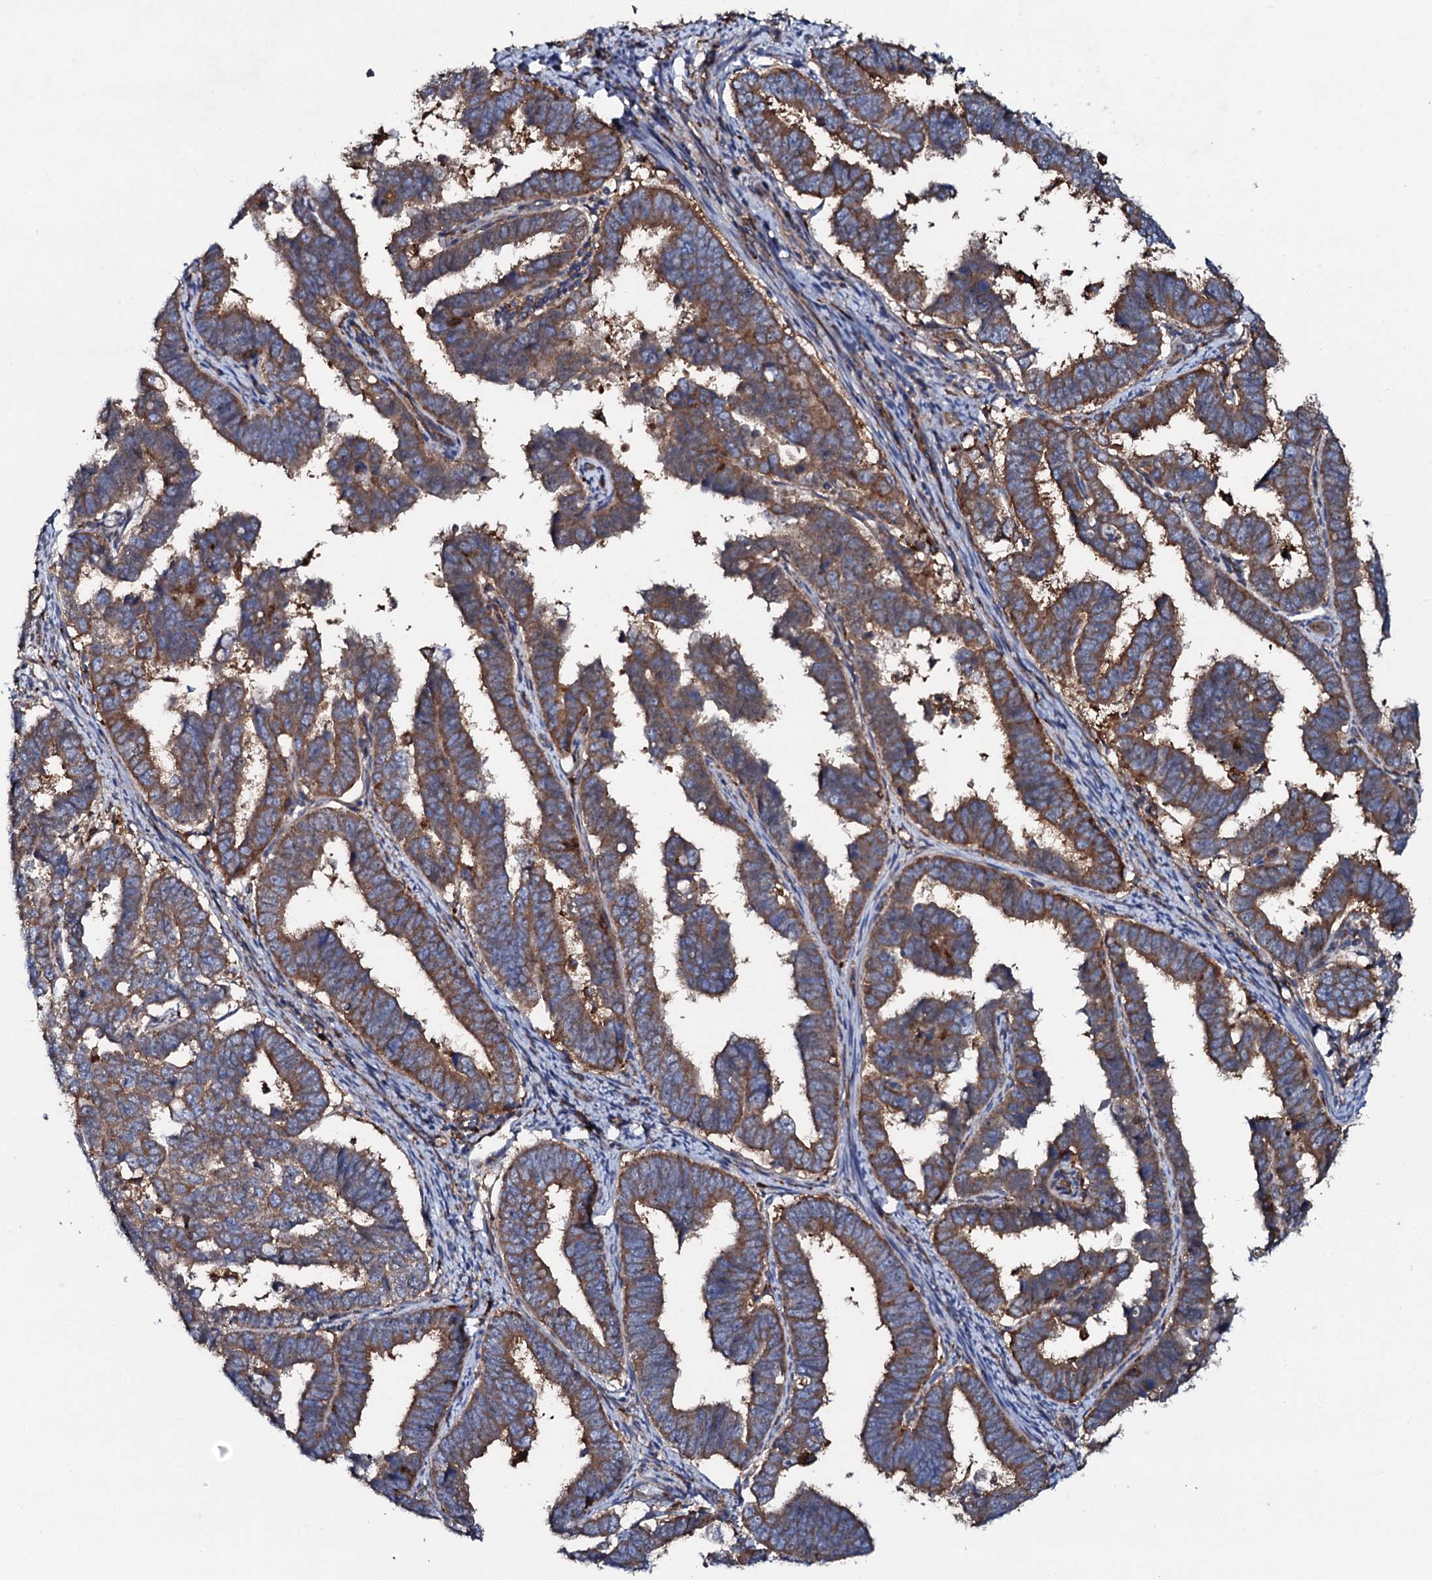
{"staining": {"intensity": "moderate", "quantity": ">75%", "location": "cytoplasmic/membranous"}, "tissue": "endometrial cancer", "cell_type": "Tumor cells", "image_type": "cancer", "snomed": [{"axis": "morphology", "description": "Adenocarcinoma, NOS"}, {"axis": "topography", "description": "Endometrium"}], "caption": "Endometrial cancer (adenocarcinoma) tissue reveals moderate cytoplasmic/membranous expression in about >75% of tumor cells, visualized by immunohistochemistry.", "gene": "P2RX4", "patient": {"sex": "female", "age": 75}}